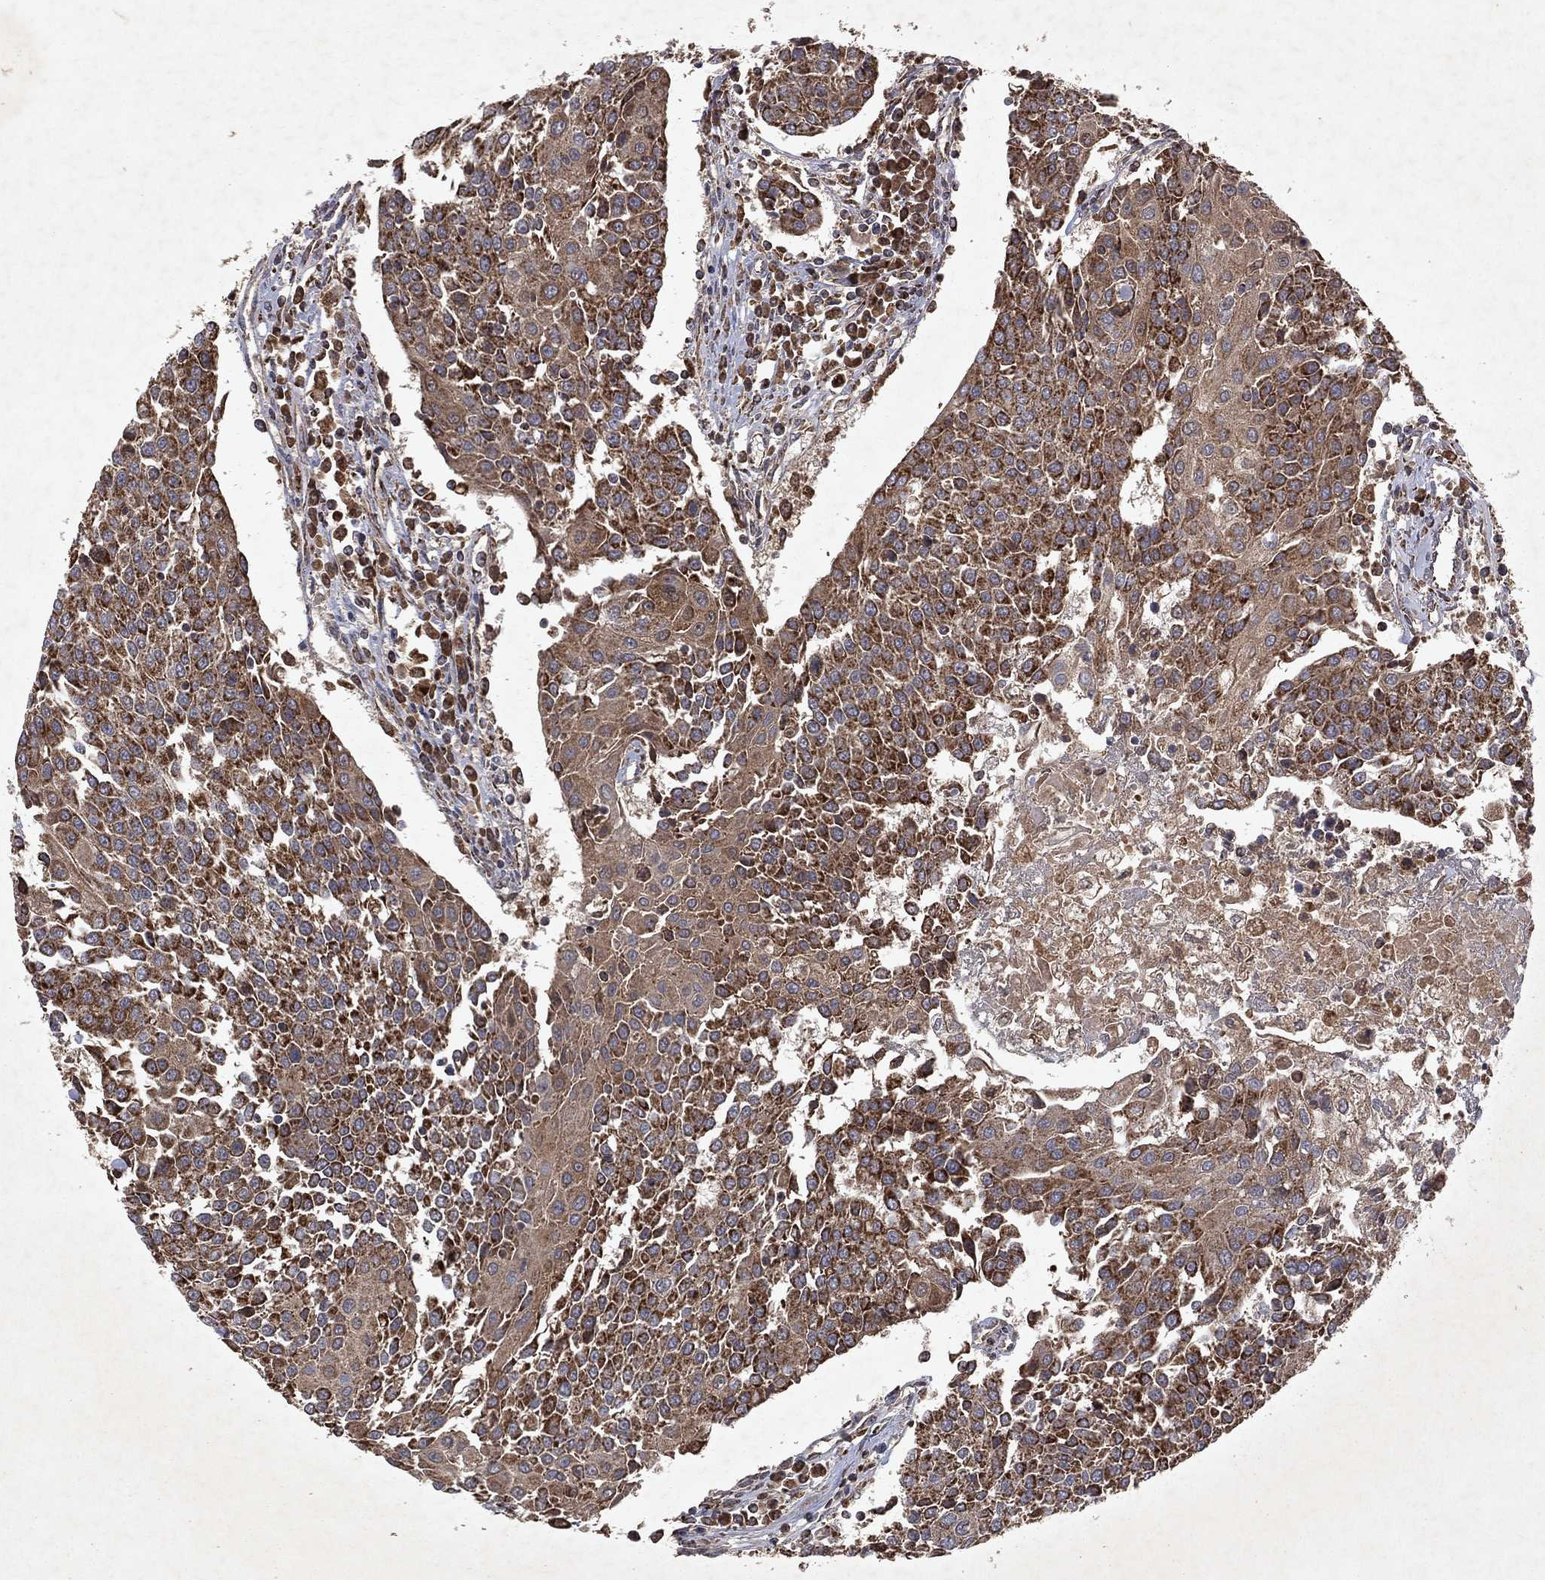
{"staining": {"intensity": "strong", "quantity": "25%-75%", "location": "cytoplasmic/membranous"}, "tissue": "urothelial cancer", "cell_type": "Tumor cells", "image_type": "cancer", "snomed": [{"axis": "morphology", "description": "Urothelial carcinoma, High grade"}, {"axis": "topography", "description": "Urinary bladder"}], "caption": "High-grade urothelial carcinoma stained with a protein marker shows strong staining in tumor cells.", "gene": "PYROXD2", "patient": {"sex": "female", "age": 85}}